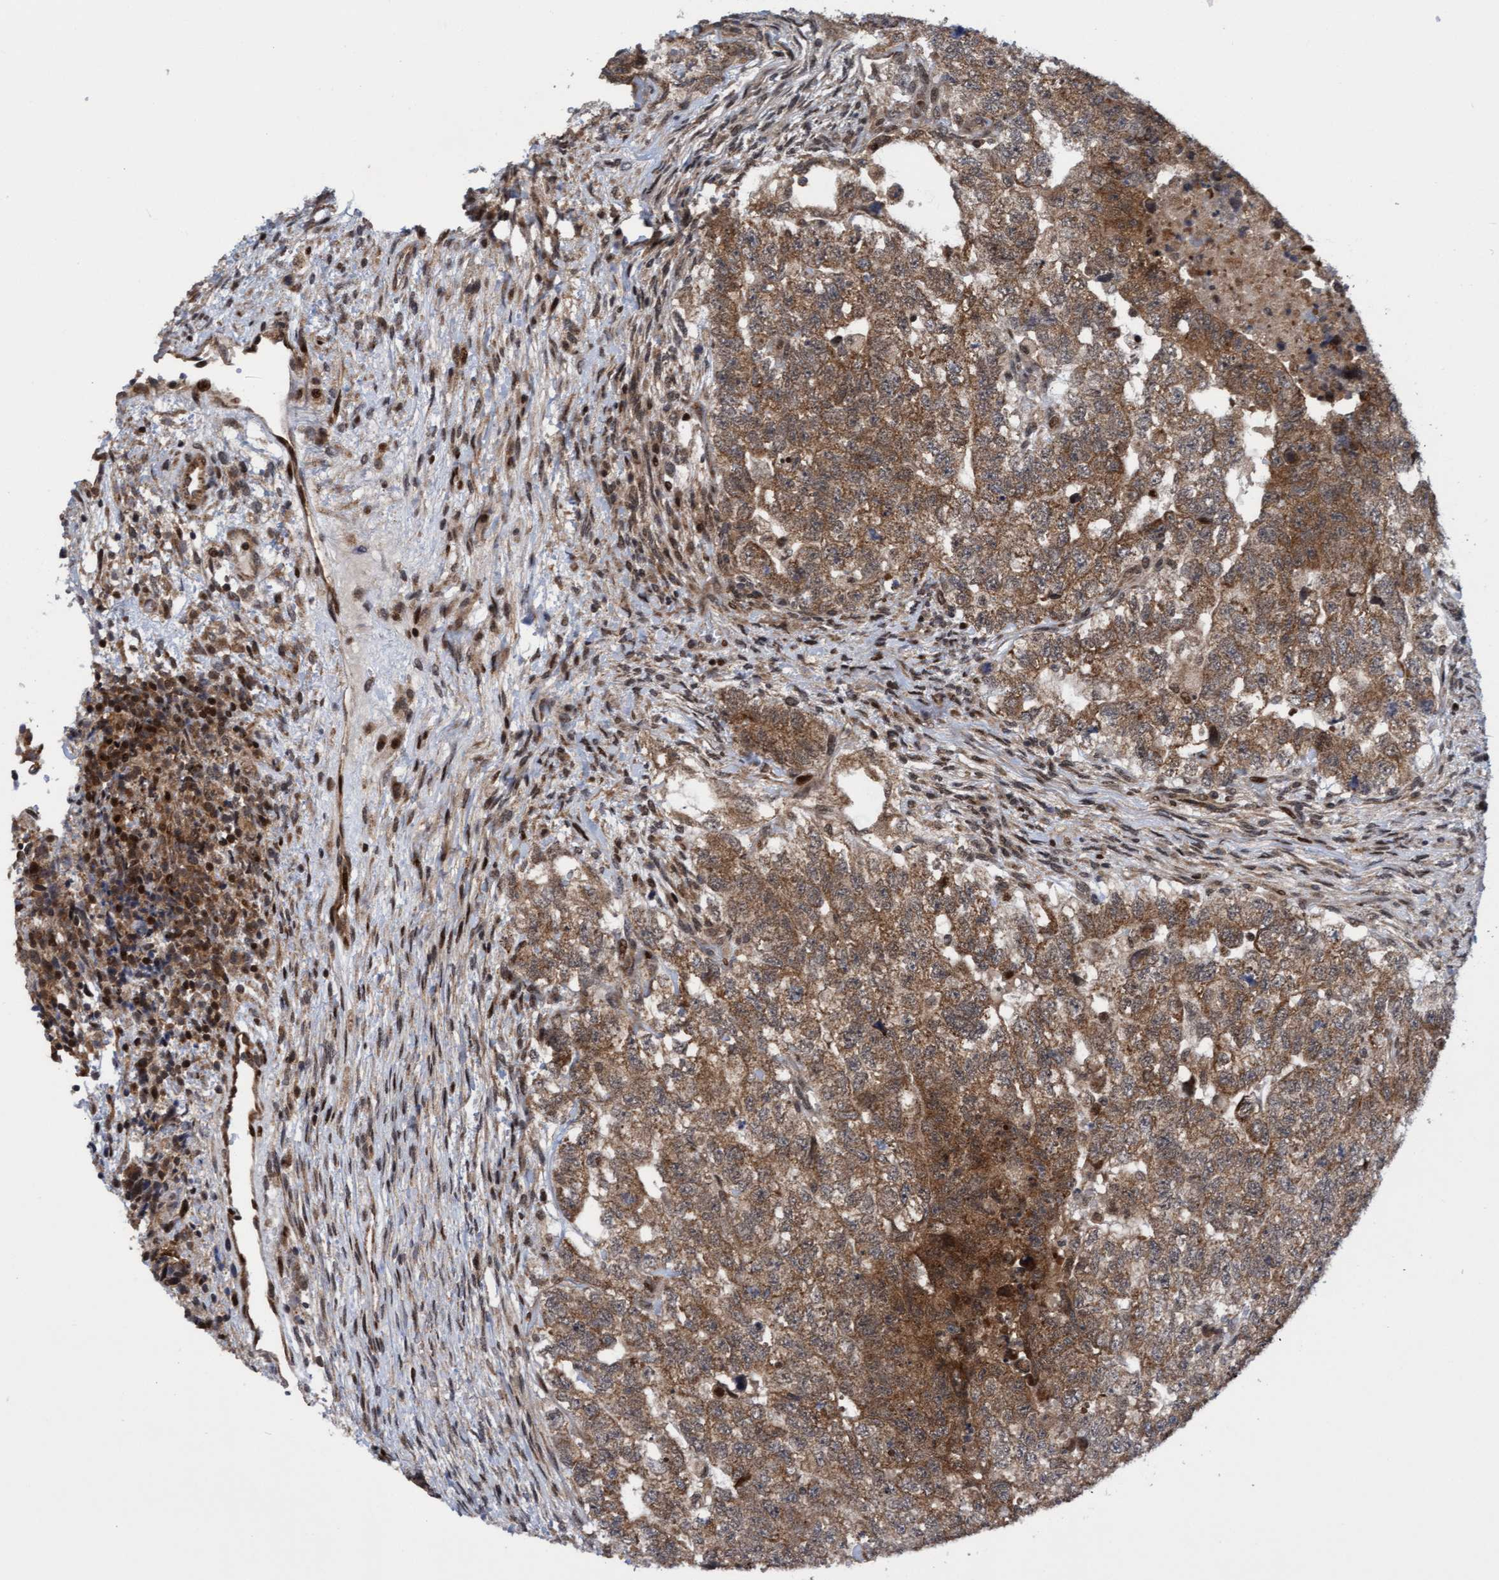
{"staining": {"intensity": "moderate", "quantity": ">75%", "location": "cytoplasmic/membranous"}, "tissue": "testis cancer", "cell_type": "Tumor cells", "image_type": "cancer", "snomed": [{"axis": "morphology", "description": "Carcinoma, Embryonal, NOS"}, {"axis": "topography", "description": "Testis"}], "caption": "Immunohistochemistry (IHC) micrograph of neoplastic tissue: testis embryonal carcinoma stained using immunohistochemistry (IHC) reveals medium levels of moderate protein expression localized specifically in the cytoplasmic/membranous of tumor cells, appearing as a cytoplasmic/membranous brown color.", "gene": "ITFG1", "patient": {"sex": "male", "age": 36}}